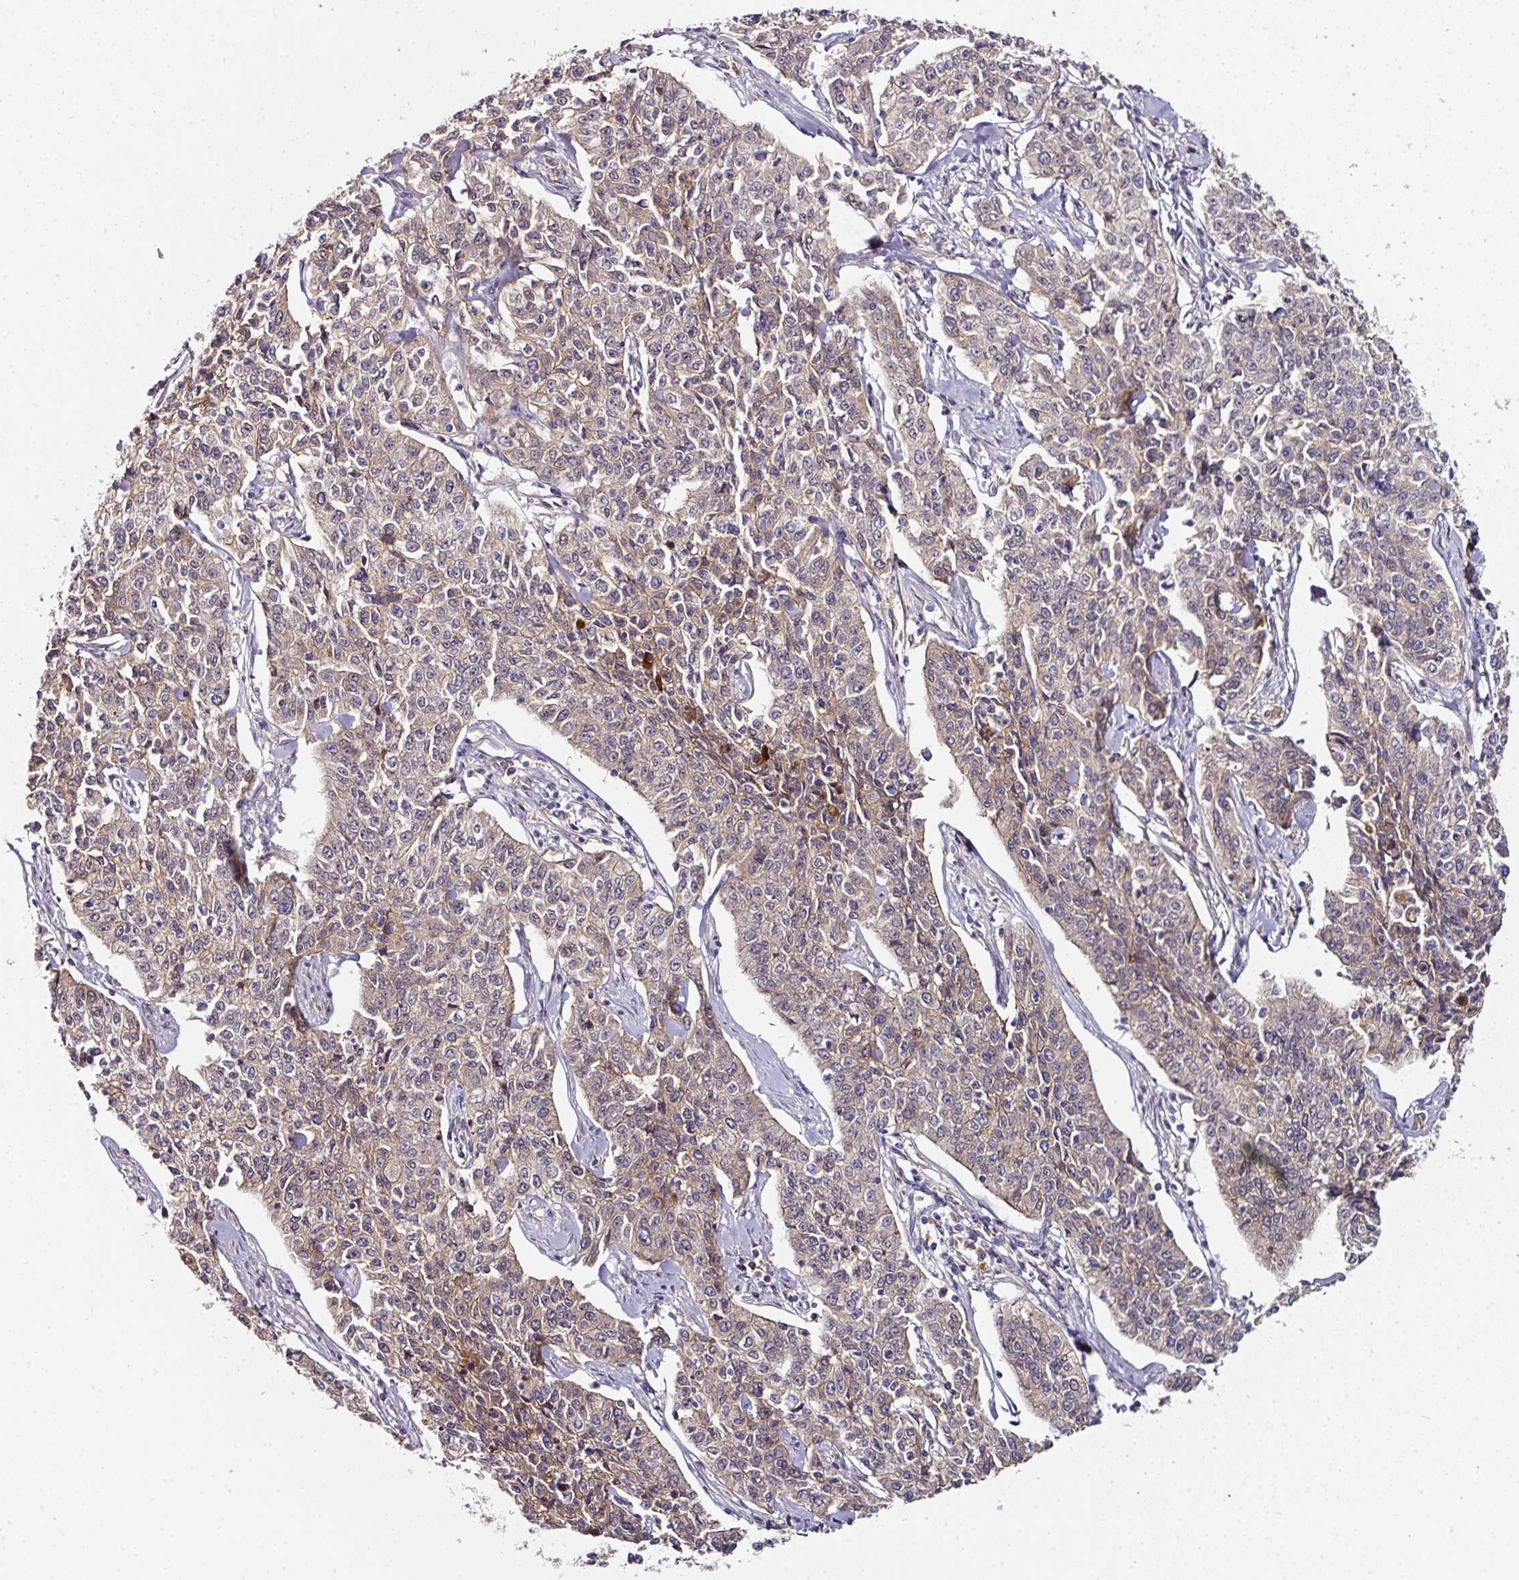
{"staining": {"intensity": "weak", "quantity": "<25%", "location": "cytoplasmic/membranous"}, "tissue": "cervical cancer", "cell_type": "Tumor cells", "image_type": "cancer", "snomed": [{"axis": "morphology", "description": "Squamous cell carcinoma, NOS"}, {"axis": "topography", "description": "Cervix"}], "caption": "Tumor cells are negative for protein expression in human cervical squamous cell carcinoma.", "gene": "CTDSP2", "patient": {"sex": "female", "age": 35}}